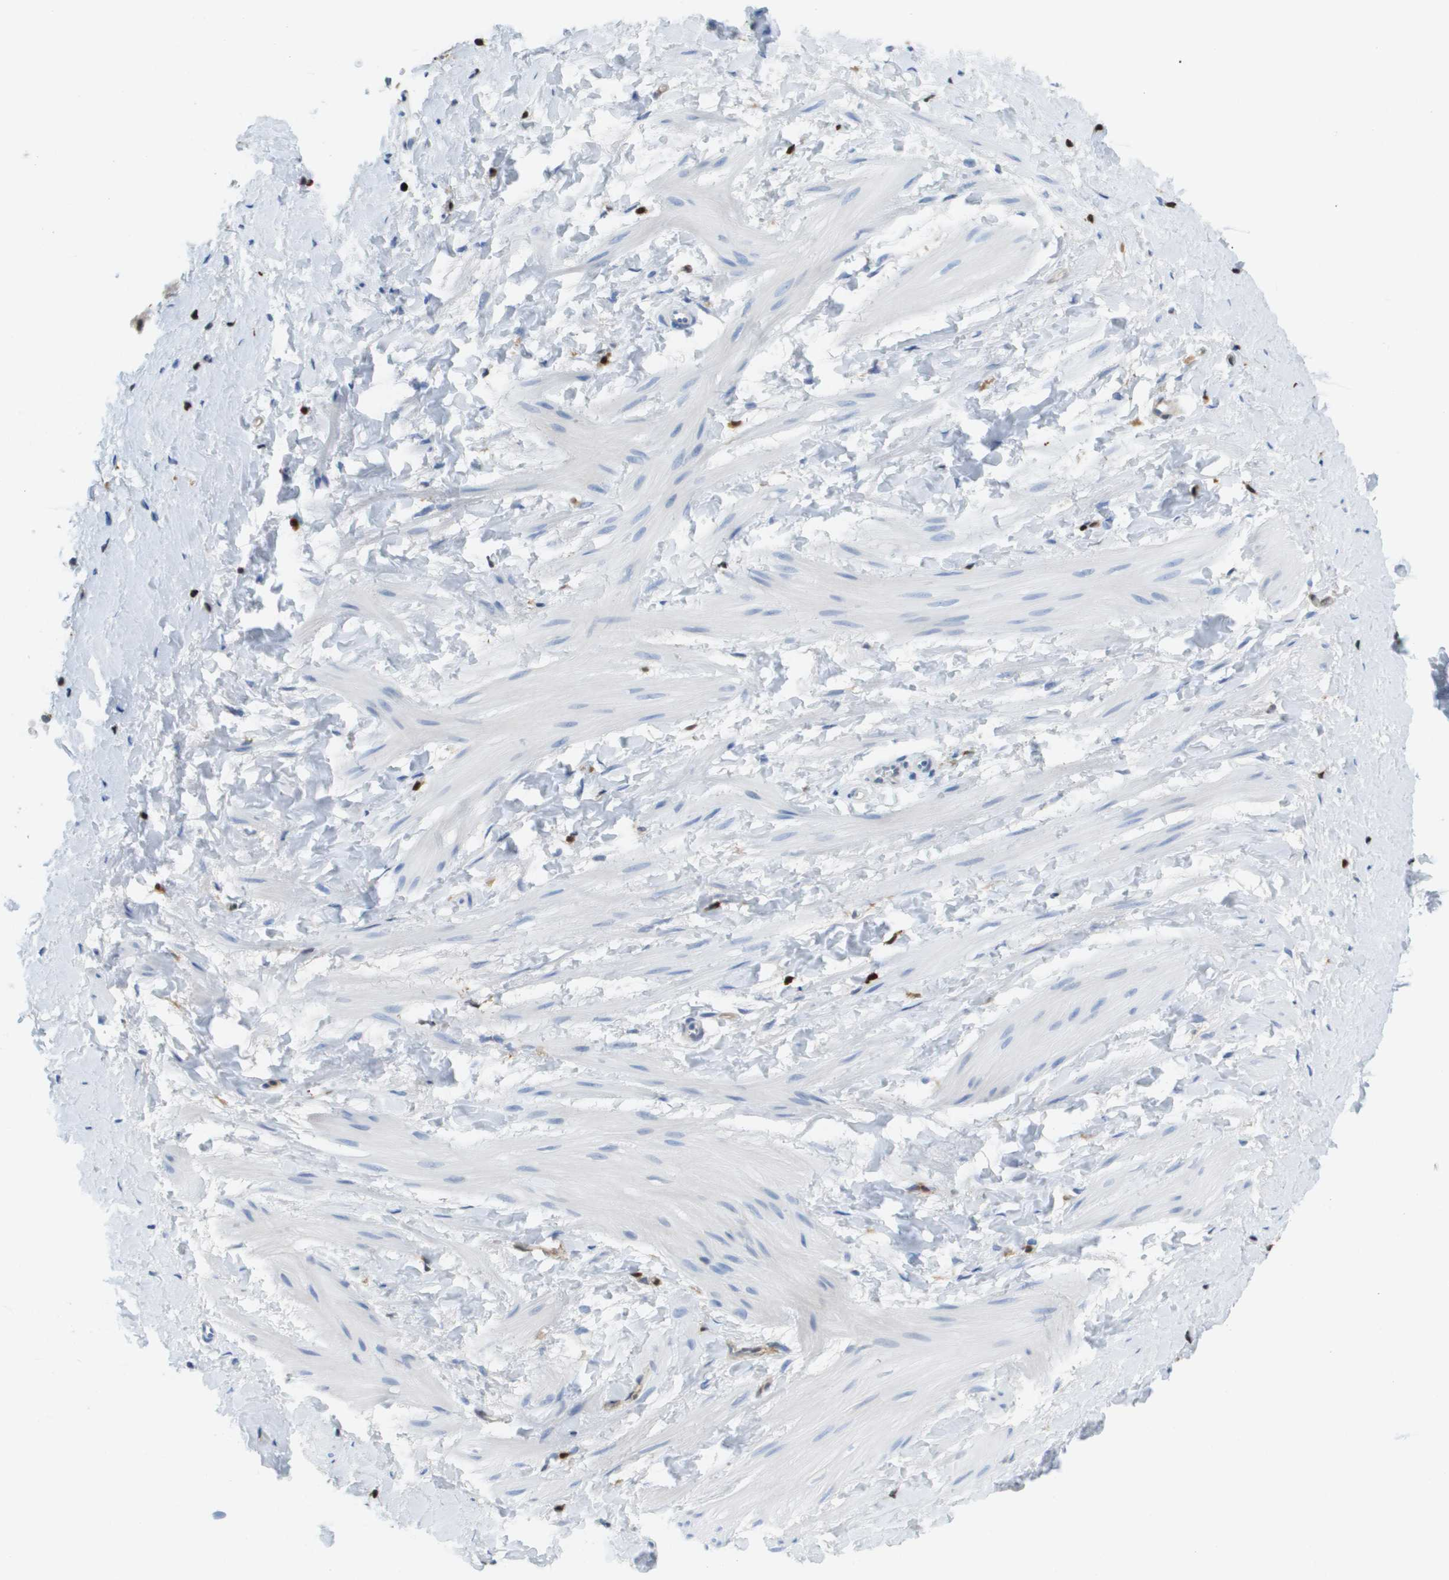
{"staining": {"intensity": "negative", "quantity": "none", "location": "none"}, "tissue": "smooth muscle", "cell_type": "Smooth muscle cells", "image_type": "normal", "snomed": [{"axis": "morphology", "description": "Normal tissue, NOS"}, {"axis": "topography", "description": "Smooth muscle"}], "caption": "Smooth muscle cells are negative for protein expression in normal human smooth muscle. Brightfield microscopy of IHC stained with DAB (3,3'-diaminobenzidine) (brown) and hematoxylin (blue), captured at high magnification.", "gene": "DOCK5", "patient": {"sex": "male", "age": 16}}